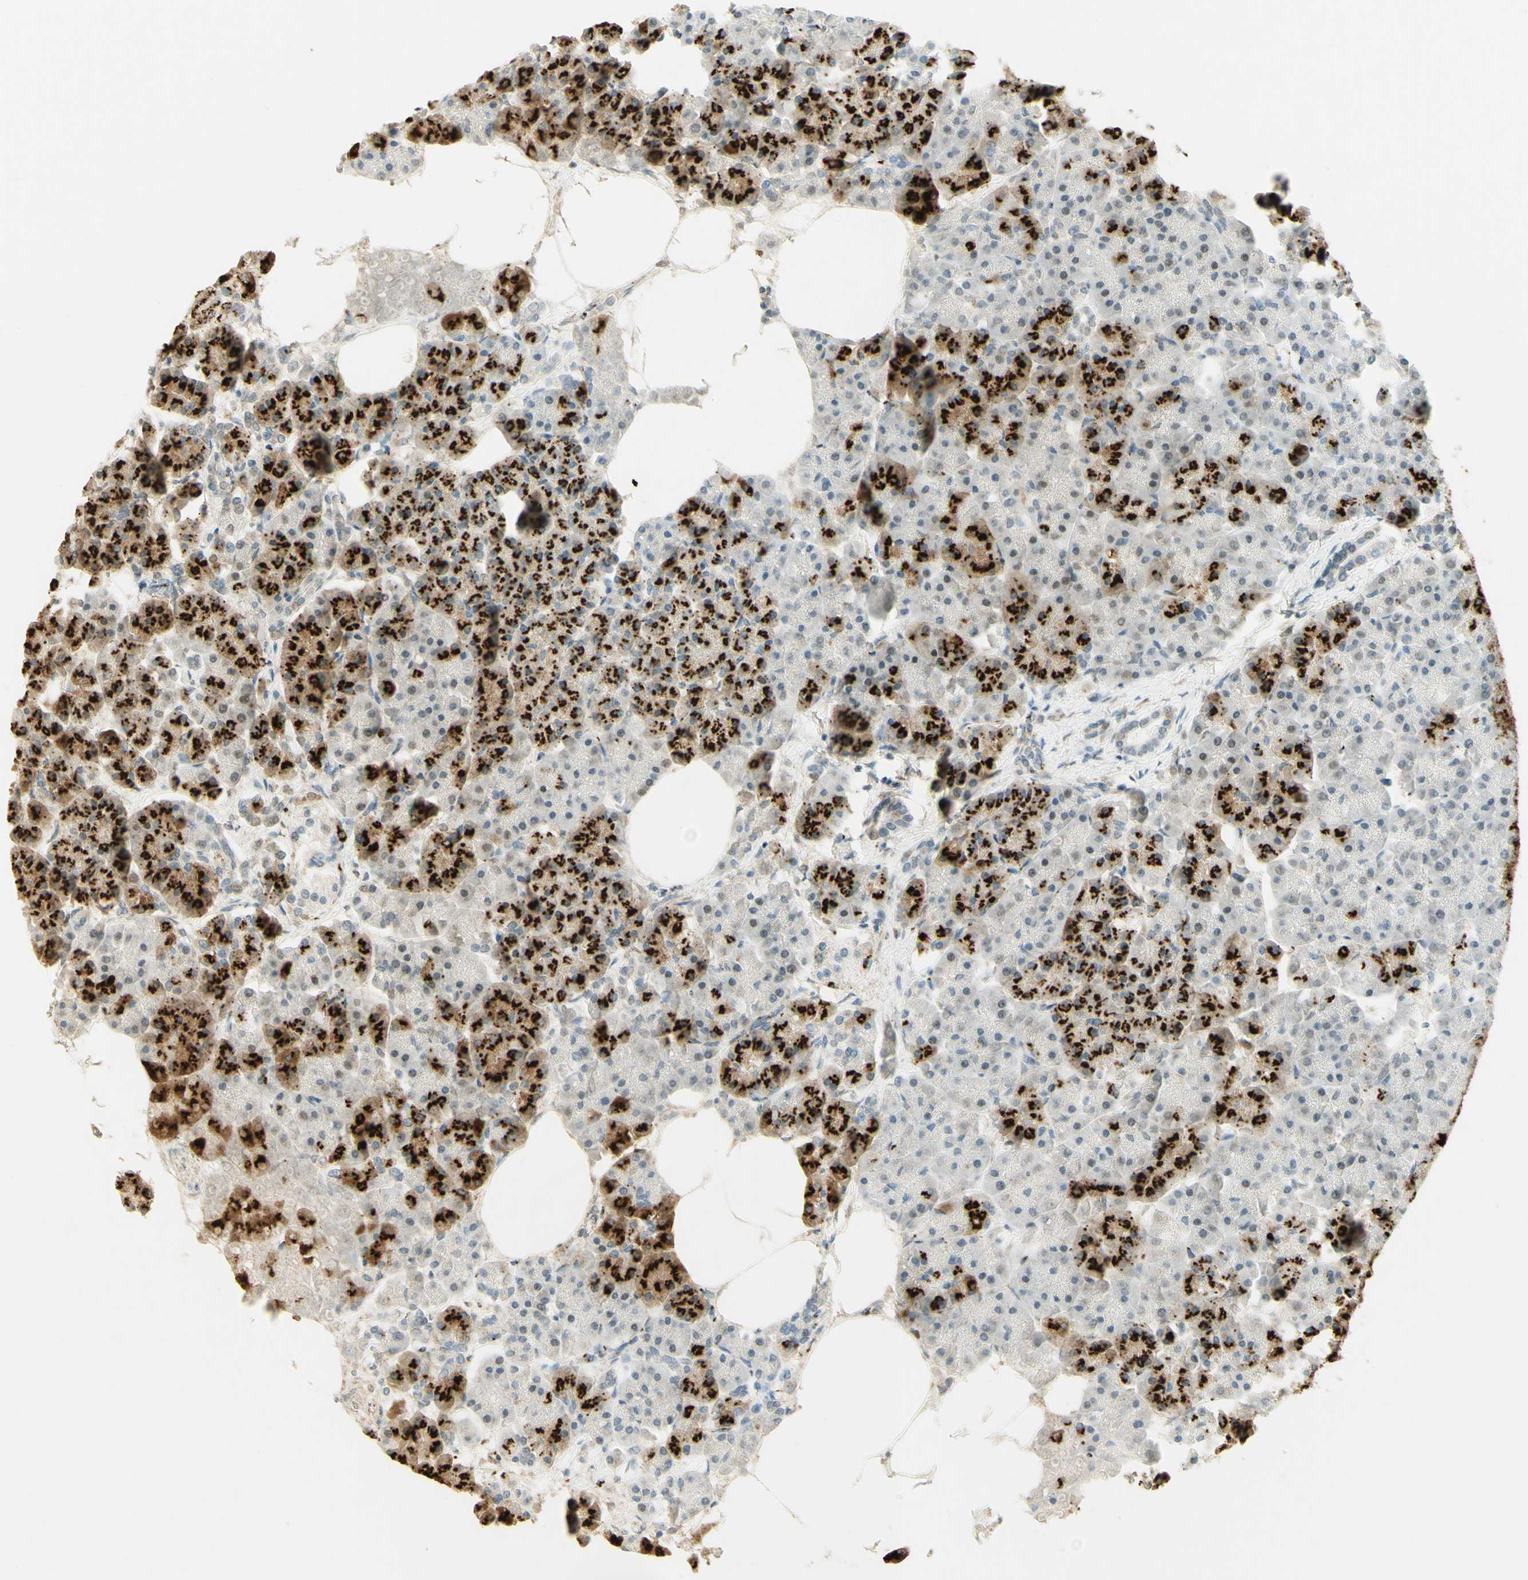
{"staining": {"intensity": "strong", "quantity": "25%-75%", "location": "cytoplasmic/membranous"}, "tissue": "pancreas", "cell_type": "Exocrine glandular cells", "image_type": "normal", "snomed": [{"axis": "morphology", "description": "Normal tissue, NOS"}, {"axis": "topography", "description": "Pancreas"}], "caption": "This is a photomicrograph of IHC staining of unremarkable pancreas, which shows strong expression in the cytoplasmic/membranous of exocrine glandular cells.", "gene": "TNN", "patient": {"sex": "female", "age": 70}}